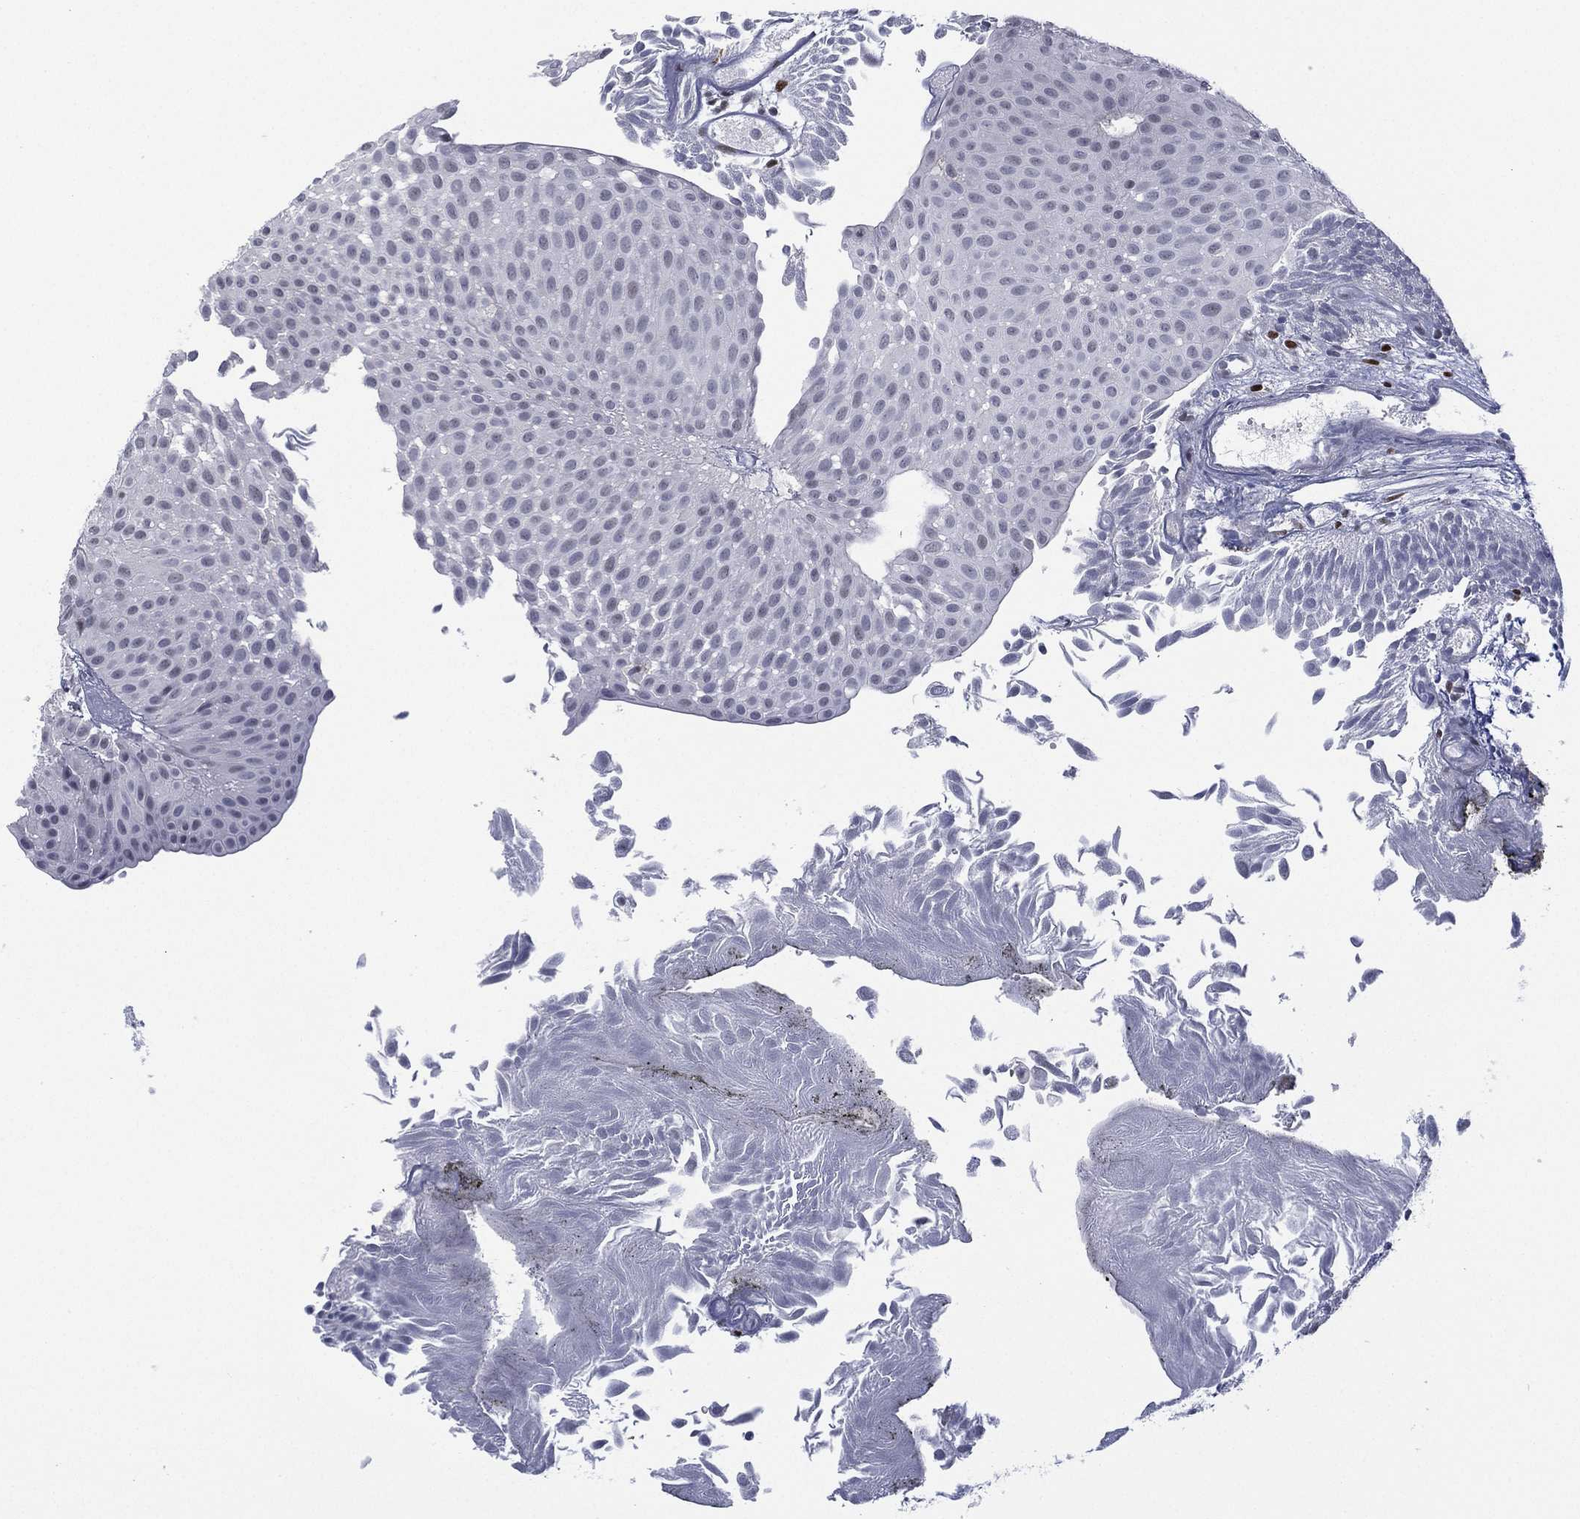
{"staining": {"intensity": "negative", "quantity": "none", "location": "none"}, "tissue": "urothelial cancer", "cell_type": "Tumor cells", "image_type": "cancer", "snomed": [{"axis": "morphology", "description": "Urothelial carcinoma, Low grade"}, {"axis": "topography", "description": "Urinary bladder"}], "caption": "High magnification brightfield microscopy of low-grade urothelial carcinoma stained with DAB (3,3'-diaminobenzidine) (brown) and counterstained with hematoxylin (blue): tumor cells show no significant positivity.", "gene": "ZNF711", "patient": {"sex": "male", "age": 64}}